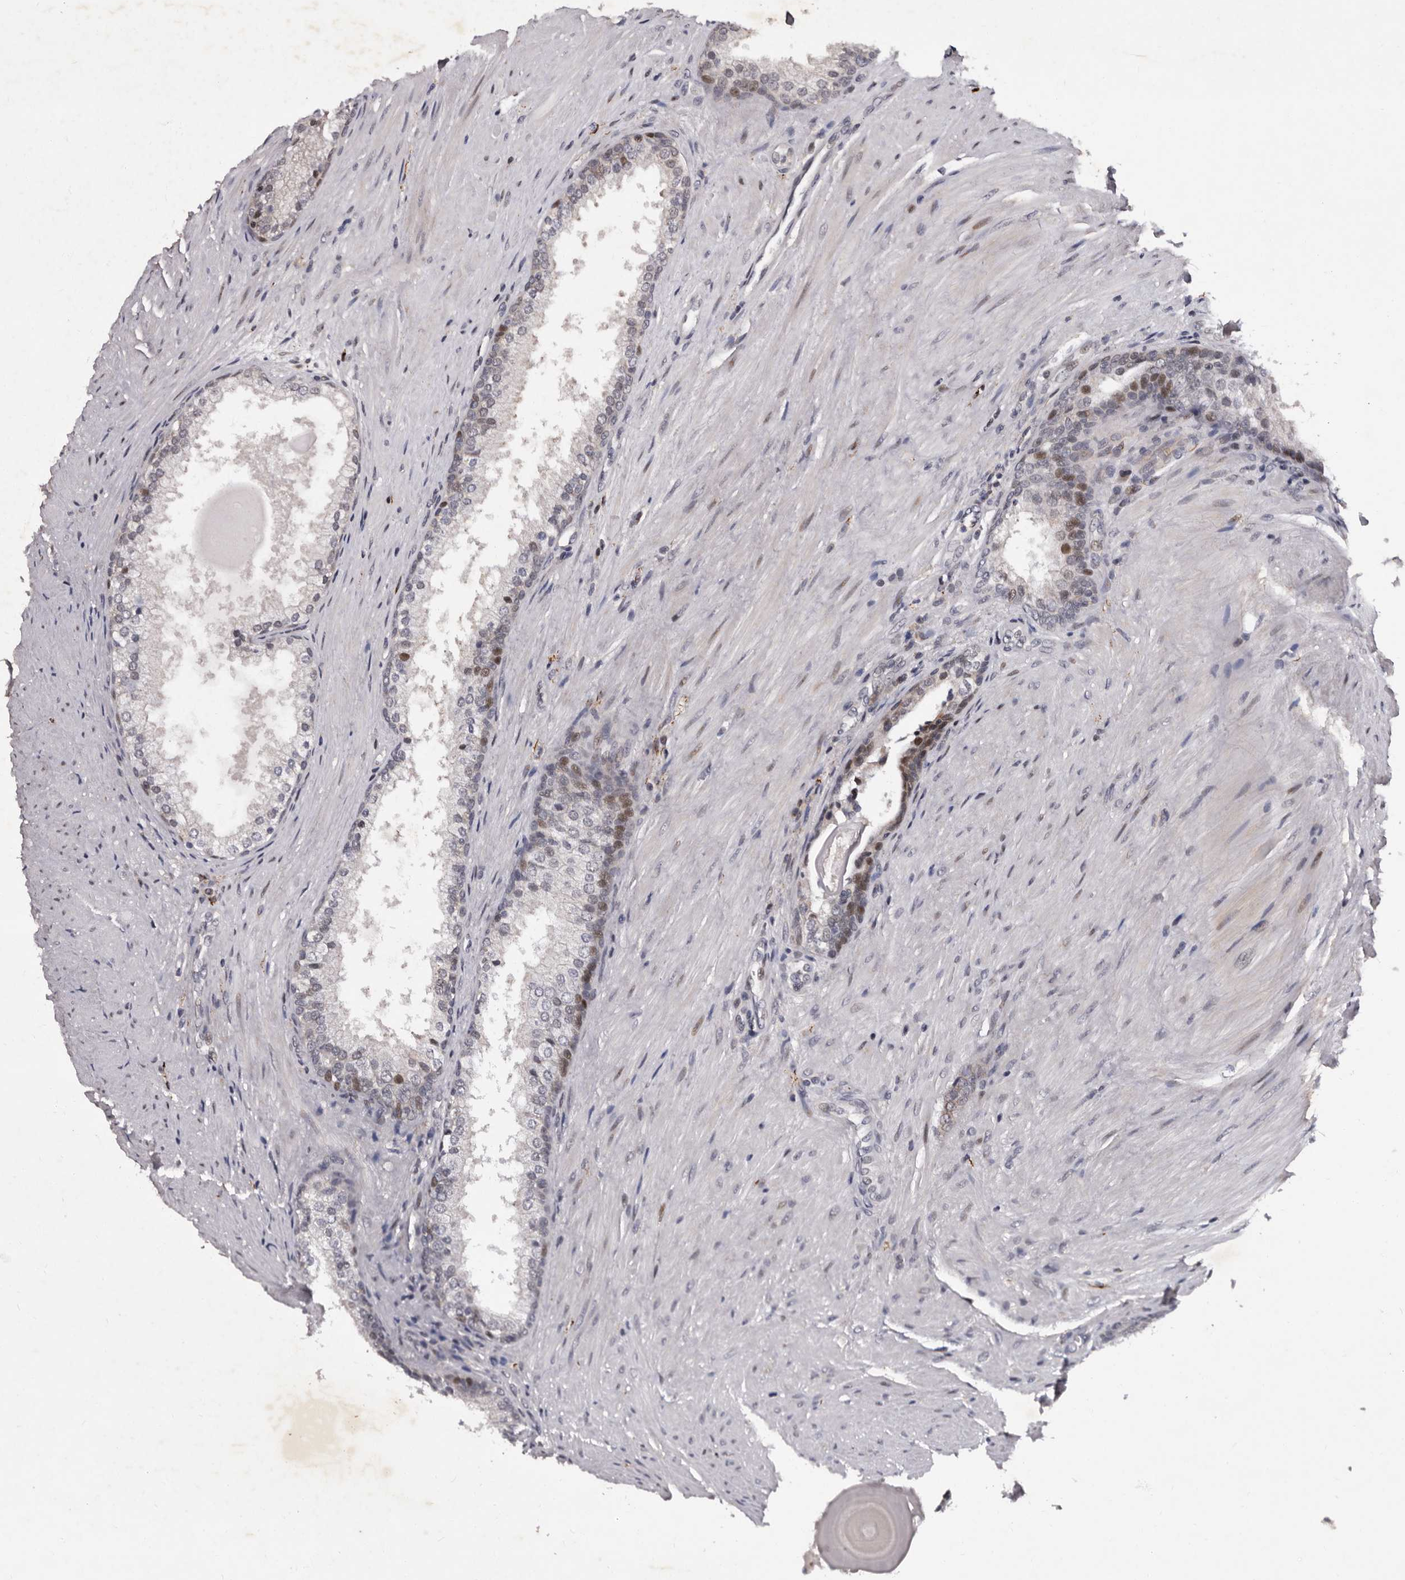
{"staining": {"intensity": "weak", "quantity": "<25%", "location": "nuclear"}, "tissue": "prostate cancer", "cell_type": "Tumor cells", "image_type": "cancer", "snomed": [{"axis": "morphology", "description": "Adenocarcinoma, High grade"}, {"axis": "topography", "description": "Prostate"}], "caption": "Histopathology image shows no protein positivity in tumor cells of high-grade adenocarcinoma (prostate) tissue. (DAB IHC, high magnification).", "gene": "TNKS", "patient": {"sex": "male", "age": 60}}